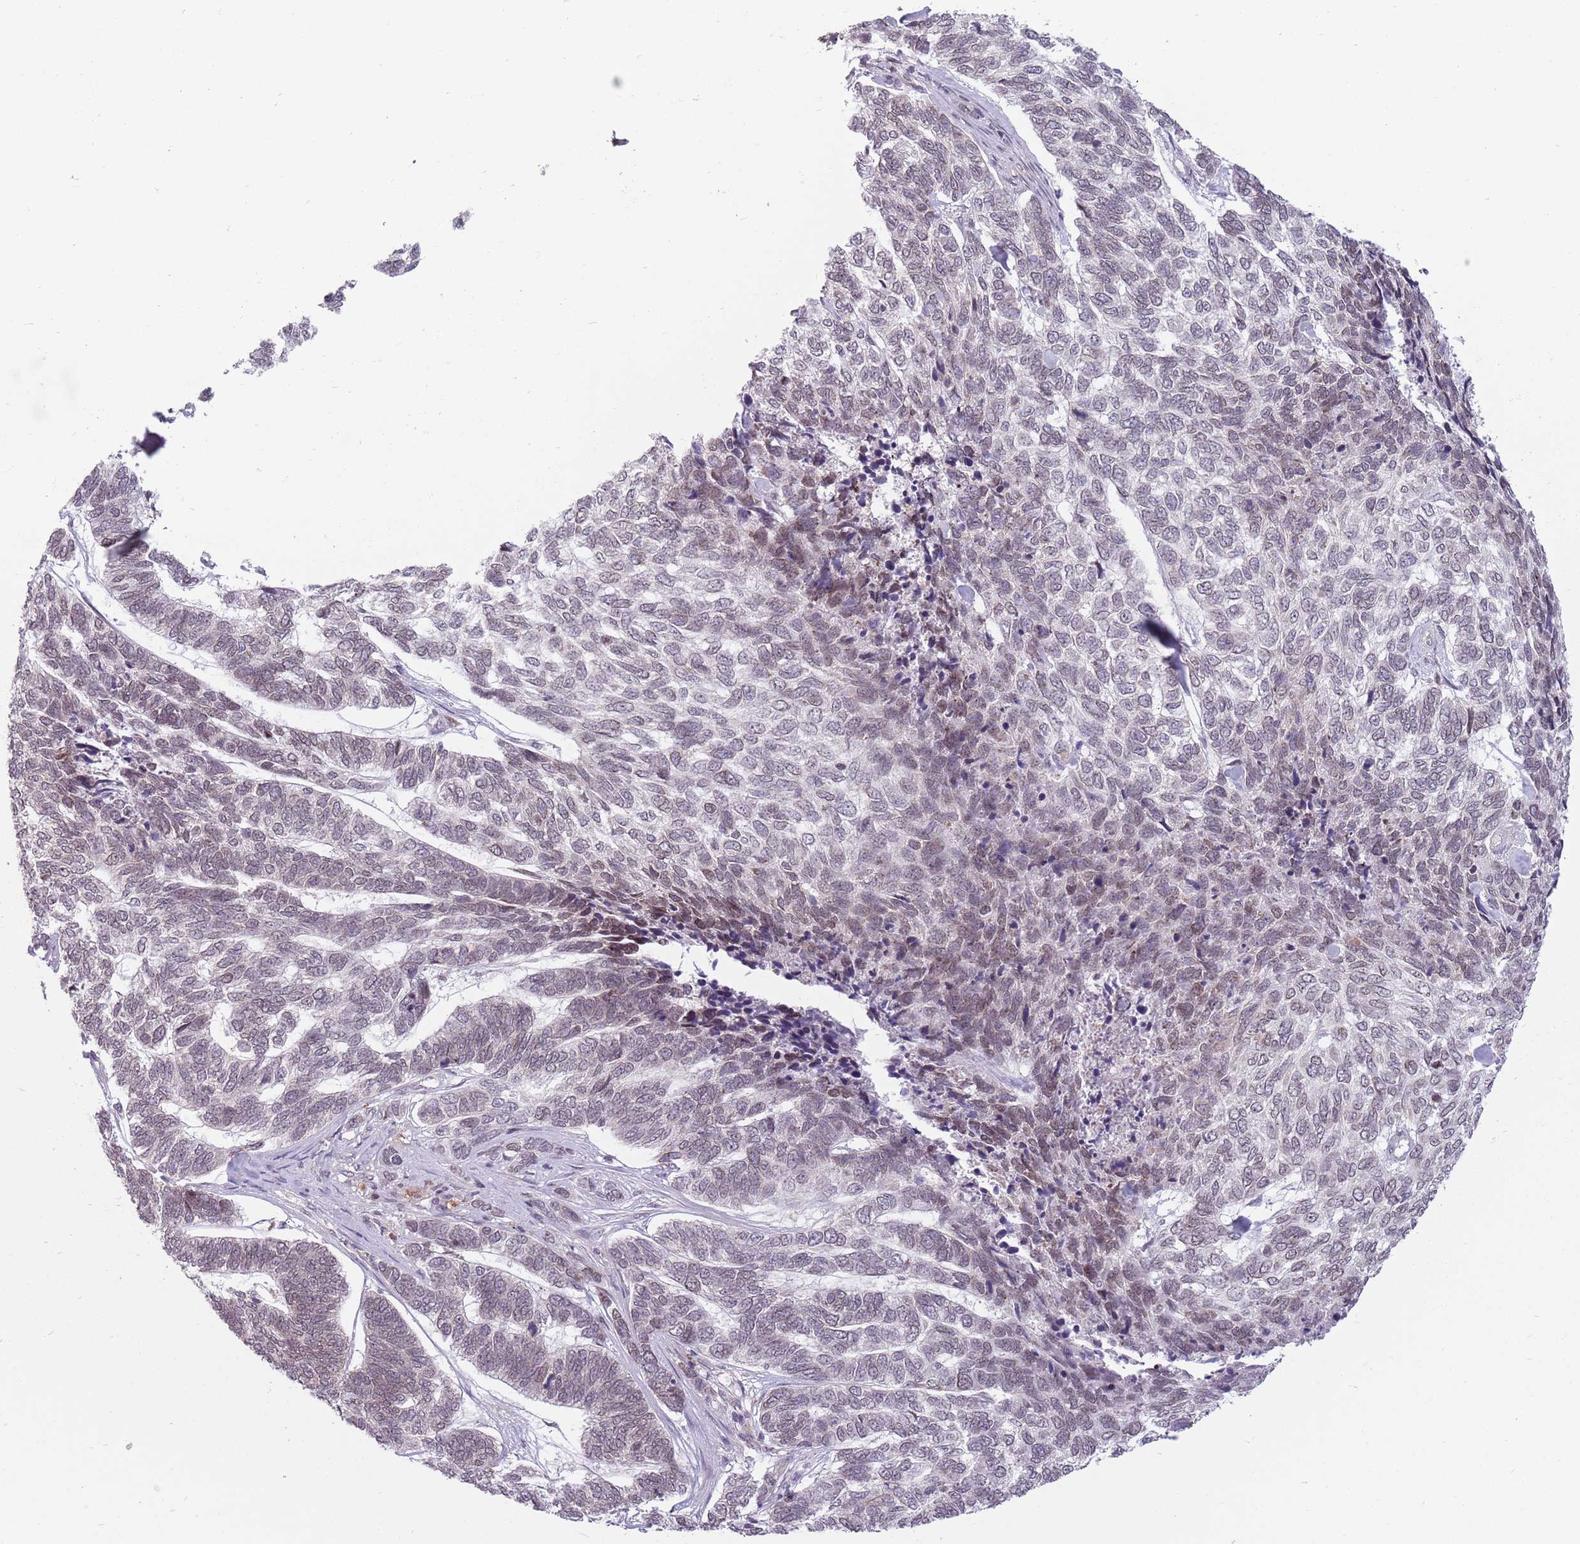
{"staining": {"intensity": "weak", "quantity": "25%-75%", "location": "nuclear"}, "tissue": "skin cancer", "cell_type": "Tumor cells", "image_type": "cancer", "snomed": [{"axis": "morphology", "description": "Basal cell carcinoma"}, {"axis": "topography", "description": "Skin"}], "caption": "High-magnification brightfield microscopy of basal cell carcinoma (skin) stained with DAB (3,3'-diaminobenzidine) (brown) and counterstained with hematoxylin (blue). tumor cells exhibit weak nuclear staining is seen in approximately25%-75% of cells. The staining was performed using DAB (3,3'-diaminobenzidine) to visualize the protein expression in brown, while the nuclei were stained in blue with hematoxylin (Magnification: 20x).", "gene": "ZNF574", "patient": {"sex": "female", "age": 65}}